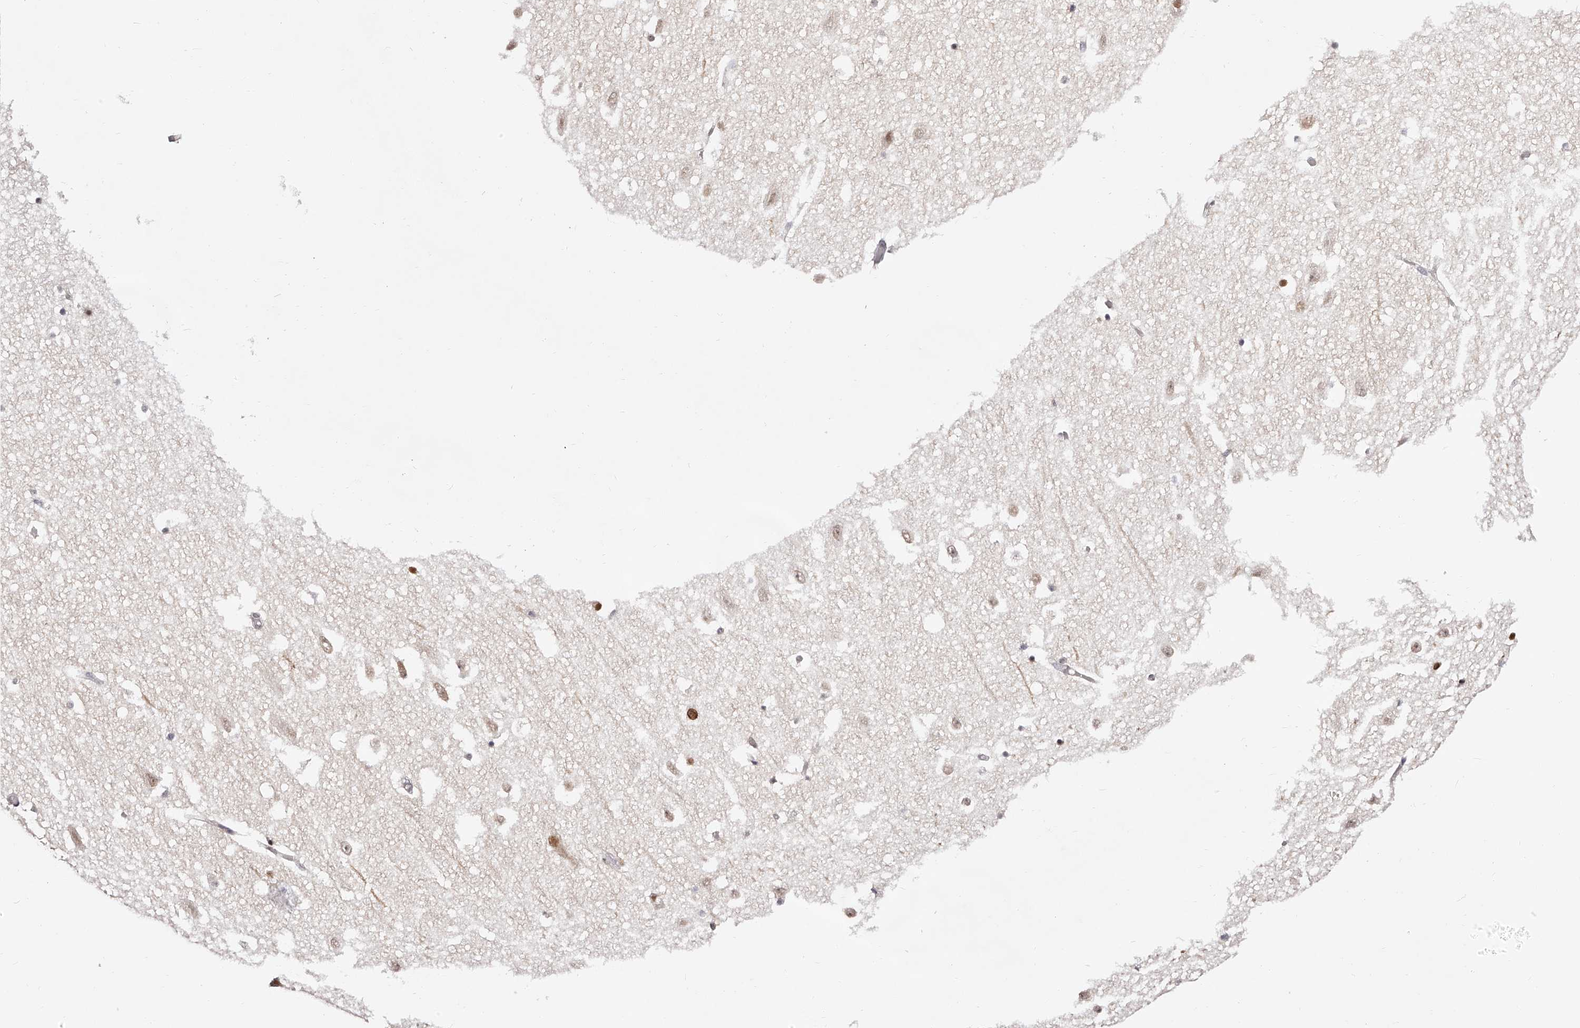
{"staining": {"intensity": "moderate", "quantity": "25%-75%", "location": "nuclear"}, "tissue": "hippocampus", "cell_type": "Glial cells", "image_type": "normal", "snomed": [{"axis": "morphology", "description": "Normal tissue, NOS"}, {"axis": "topography", "description": "Hippocampus"}], "caption": "Immunohistochemistry (IHC) histopathology image of unremarkable hippocampus: hippocampus stained using immunohistochemistry exhibits medium levels of moderate protein expression localized specifically in the nuclear of glial cells, appearing as a nuclear brown color.", "gene": "USF3", "patient": {"sex": "female", "age": 52}}